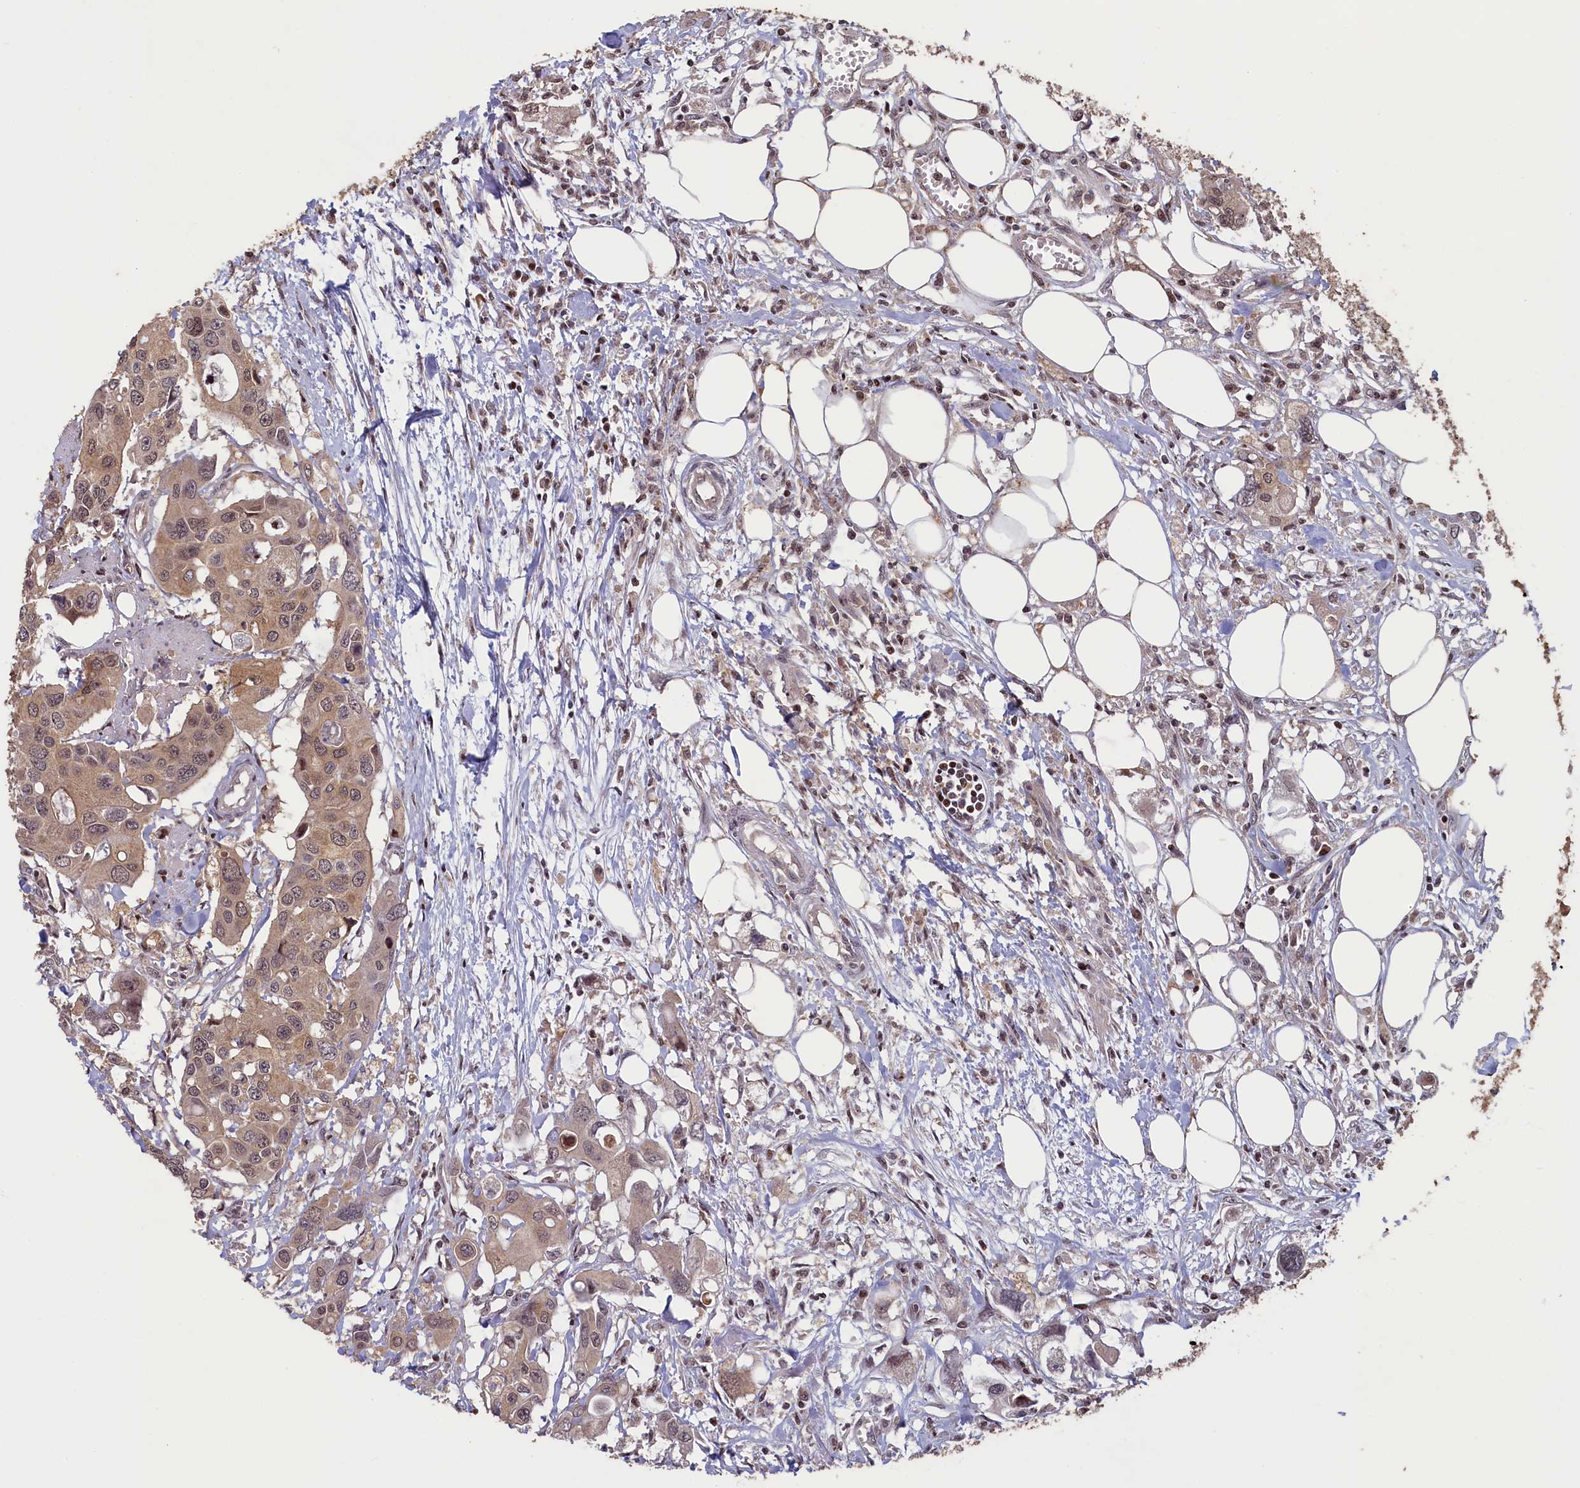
{"staining": {"intensity": "weak", "quantity": ">75%", "location": "cytoplasmic/membranous,nuclear"}, "tissue": "colorectal cancer", "cell_type": "Tumor cells", "image_type": "cancer", "snomed": [{"axis": "morphology", "description": "Adenocarcinoma, NOS"}, {"axis": "topography", "description": "Colon"}], "caption": "Colorectal cancer (adenocarcinoma) was stained to show a protein in brown. There is low levels of weak cytoplasmic/membranous and nuclear expression in about >75% of tumor cells.", "gene": "NUBP1", "patient": {"sex": "male", "age": 77}}